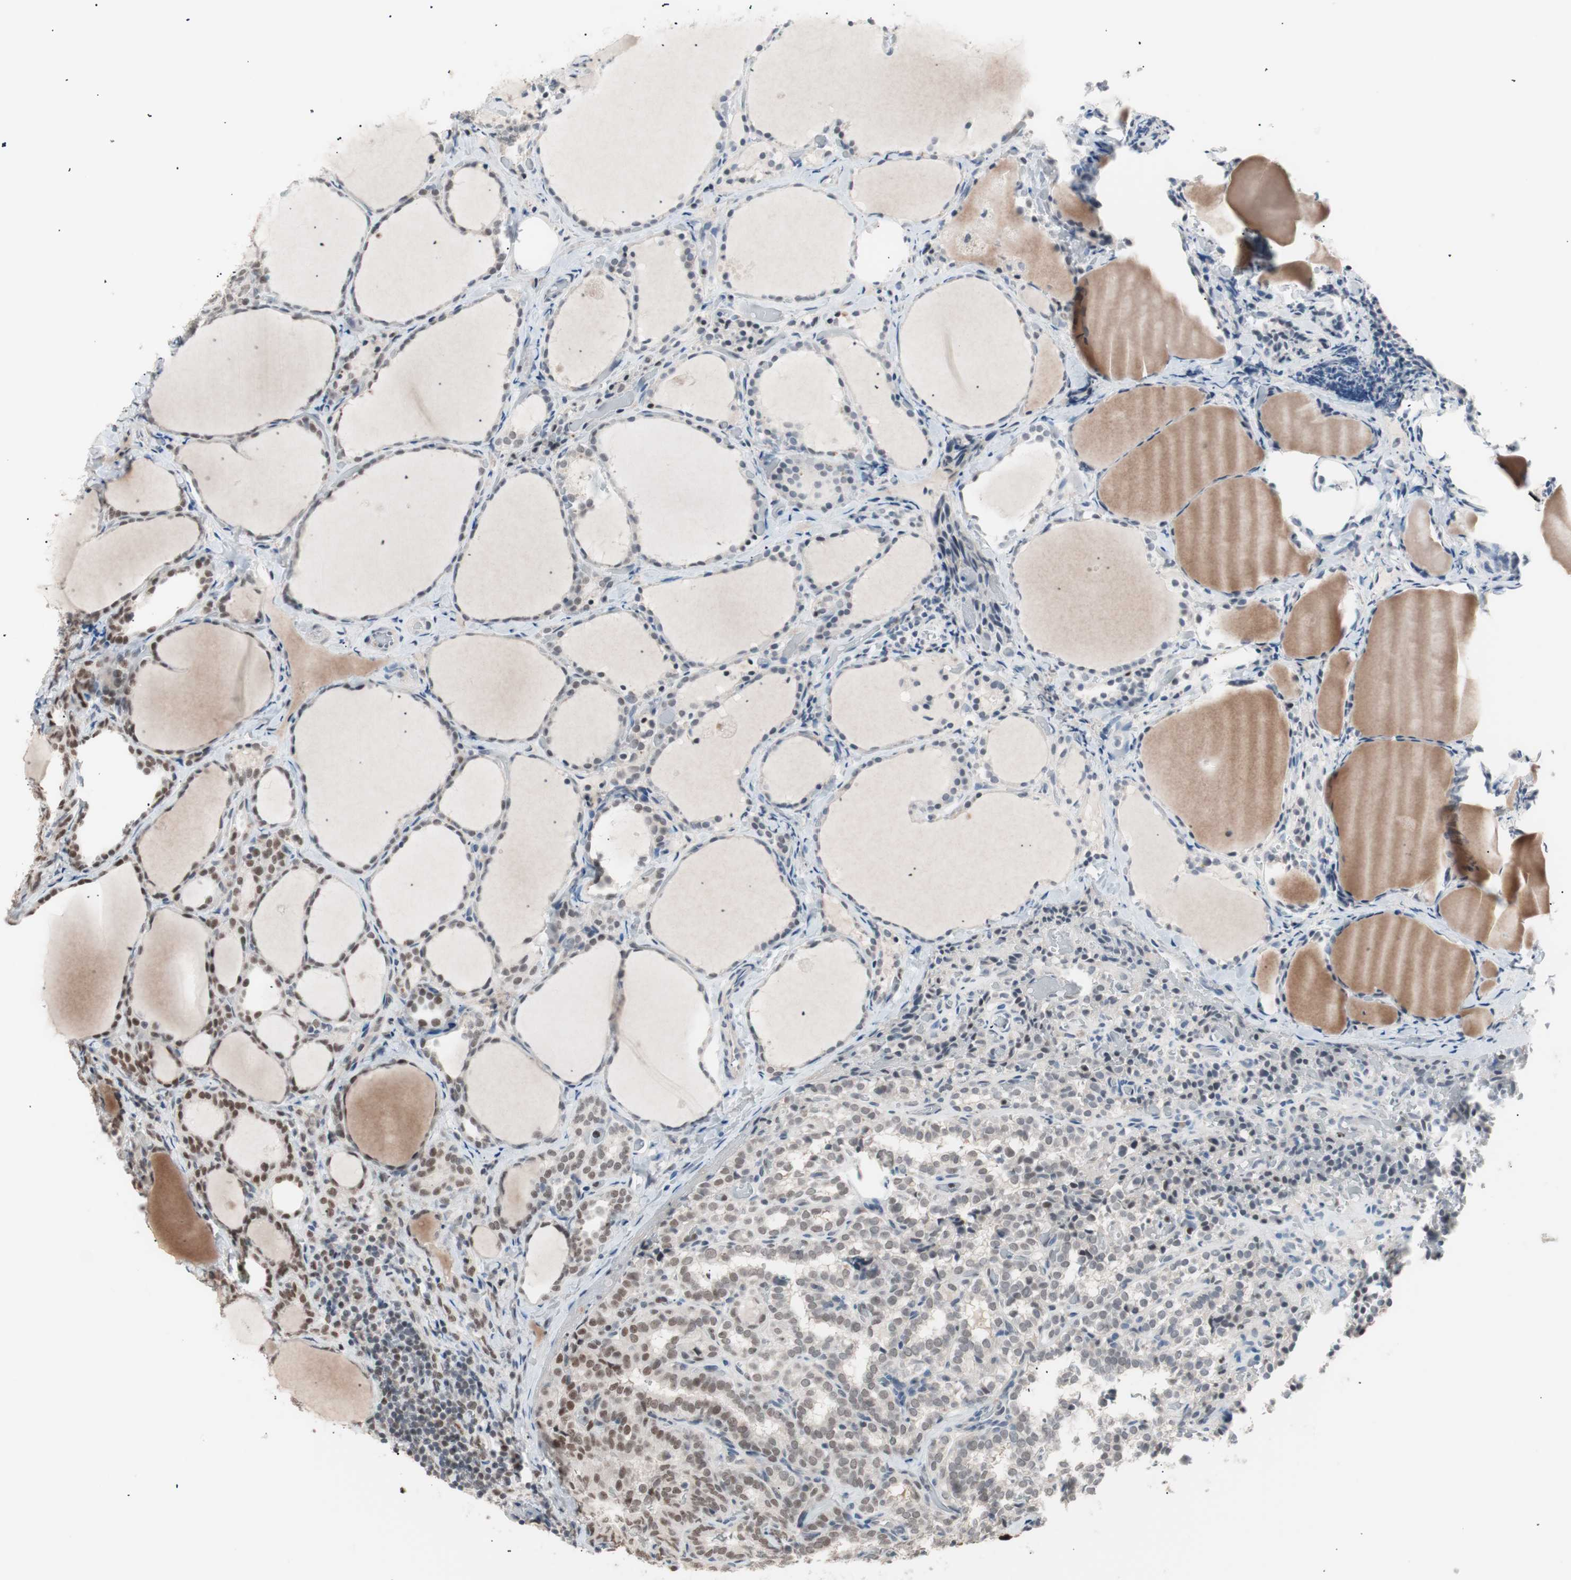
{"staining": {"intensity": "moderate", "quantity": ">75%", "location": "nuclear"}, "tissue": "thyroid cancer", "cell_type": "Tumor cells", "image_type": "cancer", "snomed": [{"axis": "morphology", "description": "Normal tissue, NOS"}, {"axis": "morphology", "description": "Papillary adenocarcinoma, NOS"}, {"axis": "topography", "description": "Thyroid gland"}], "caption": "The photomicrograph exhibits a brown stain indicating the presence of a protein in the nuclear of tumor cells in thyroid cancer (papillary adenocarcinoma).", "gene": "LIG3", "patient": {"sex": "female", "age": 30}}